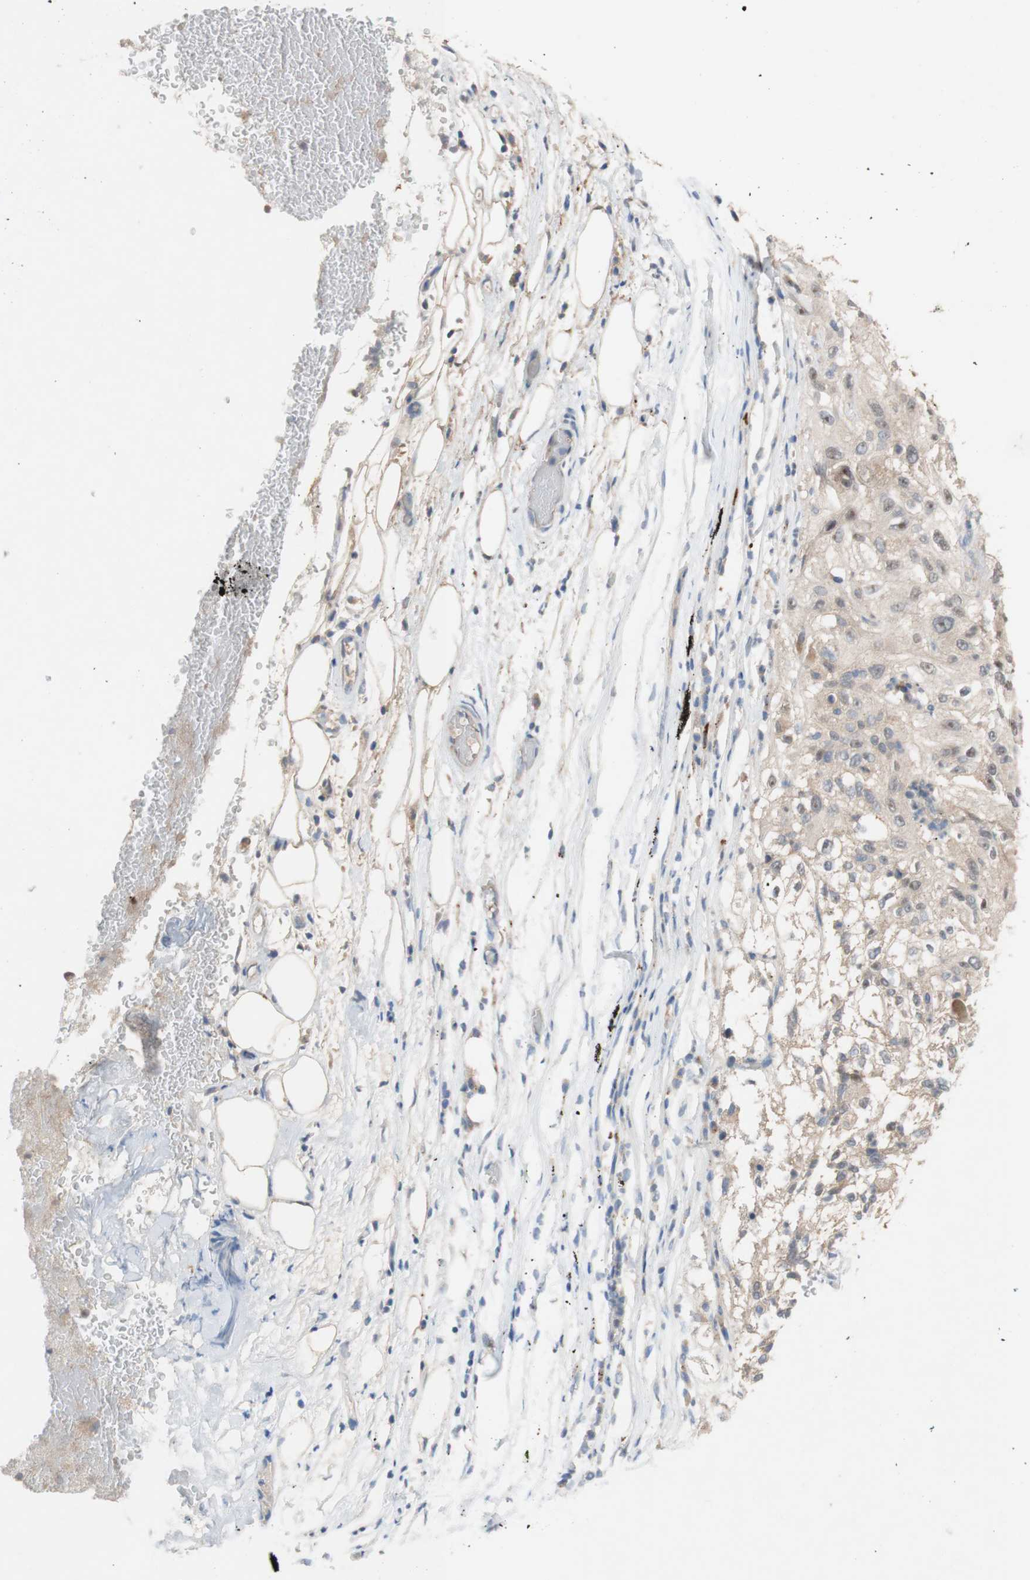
{"staining": {"intensity": "weak", "quantity": ">75%", "location": "cytoplasmic/membranous"}, "tissue": "lung cancer", "cell_type": "Tumor cells", "image_type": "cancer", "snomed": [{"axis": "morphology", "description": "Inflammation, NOS"}, {"axis": "morphology", "description": "Squamous cell carcinoma, NOS"}, {"axis": "topography", "description": "Lymph node"}, {"axis": "topography", "description": "Soft tissue"}, {"axis": "topography", "description": "Lung"}], "caption": "Lung cancer stained for a protein exhibits weak cytoplasmic/membranous positivity in tumor cells.", "gene": "PEX2", "patient": {"sex": "male", "age": 66}}